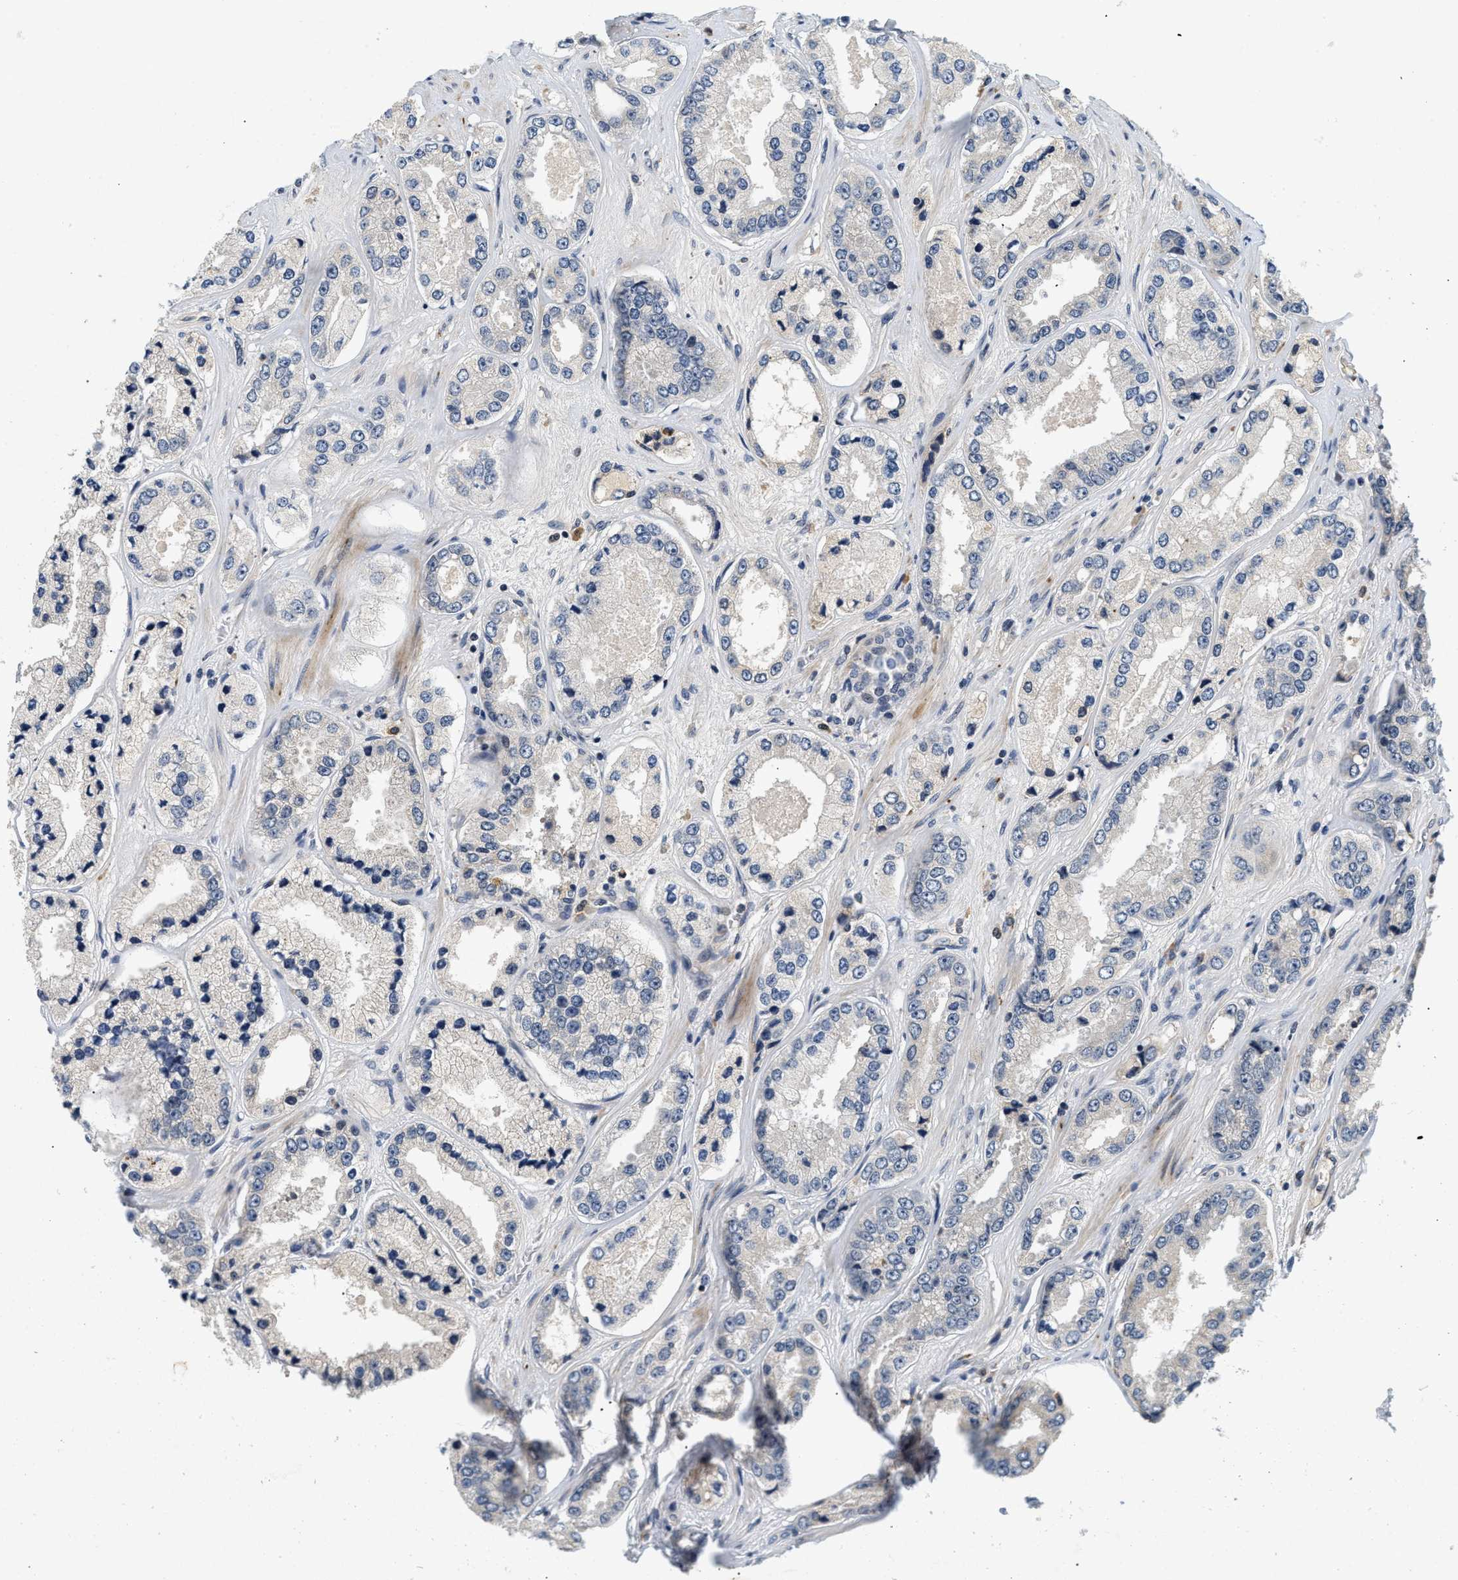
{"staining": {"intensity": "negative", "quantity": "none", "location": "none"}, "tissue": "prostate cancer", "cell_type": "Tumor cells", "image_type": "cancer", "snomed": [{"axis": "morphology", "description": "Adenocarcinoma, High grade"}, {"axis": "topography", "description": "Prostate"}], "caption": "Tumor cells are negative for protein expression in human high-grade adenocarcinoma (prostate).", "gene": "PDP1", "patient": {"sex": "male", "age": 61}}